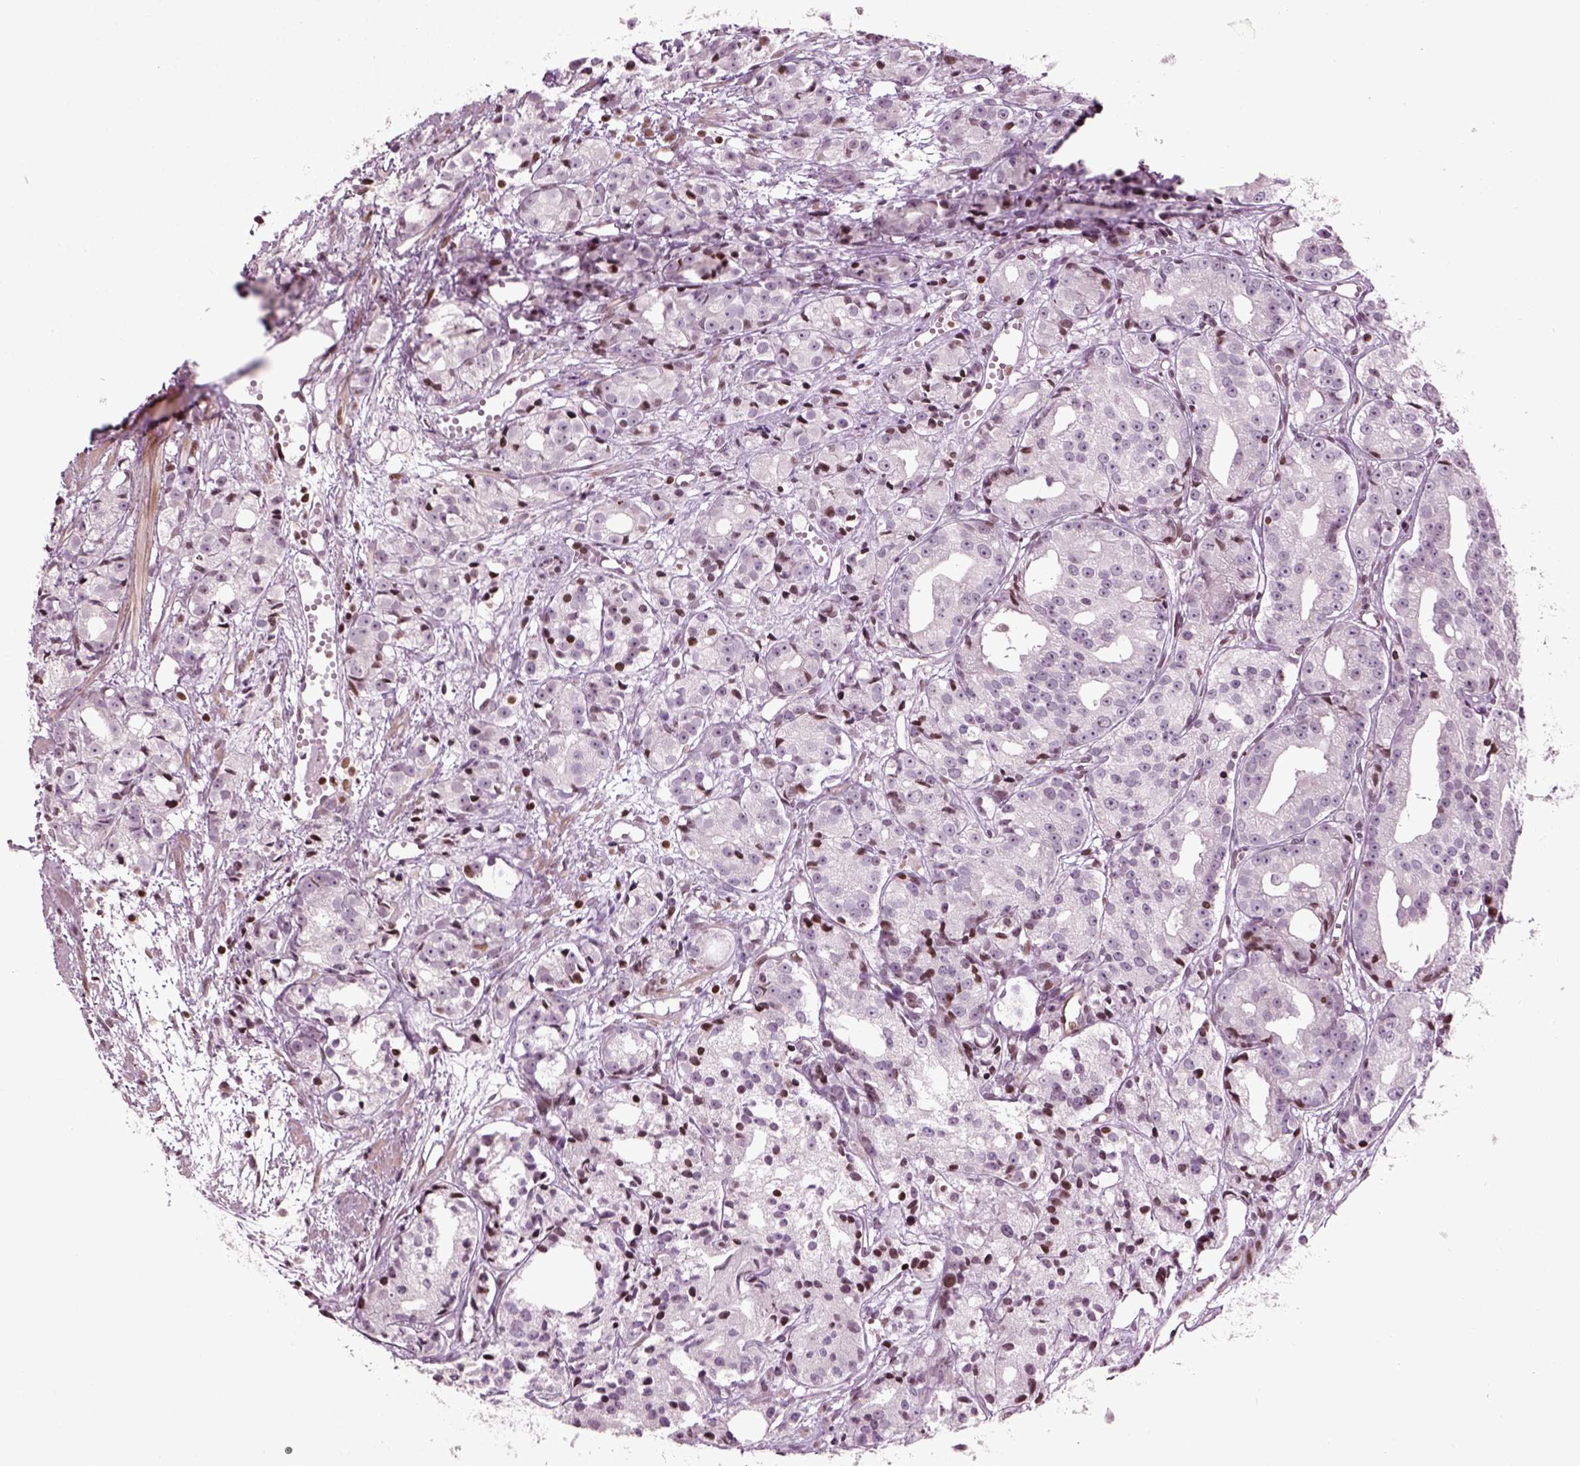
{"staining": {"intensity": "negative", "quantity": "none", "location": "none"}, "tissue": "prostate cancer", "cell_type": "Tumor cells", "image_type": "cancer", "snomed": [{"axis": "morphology", "description": "Adenocarcinoma, Medium grade"}, {"axis": "topography", "description": "Prostate"}], "caption": "DAB (3,3'-diaminobenzidine) immunohistochemical staining of human adenocarcinoma (medium-grade) (prostate) reveals no significant positivity in tumor cells.", "gene": "HEYL", "patient": {"sex": "male", "age": 74}}